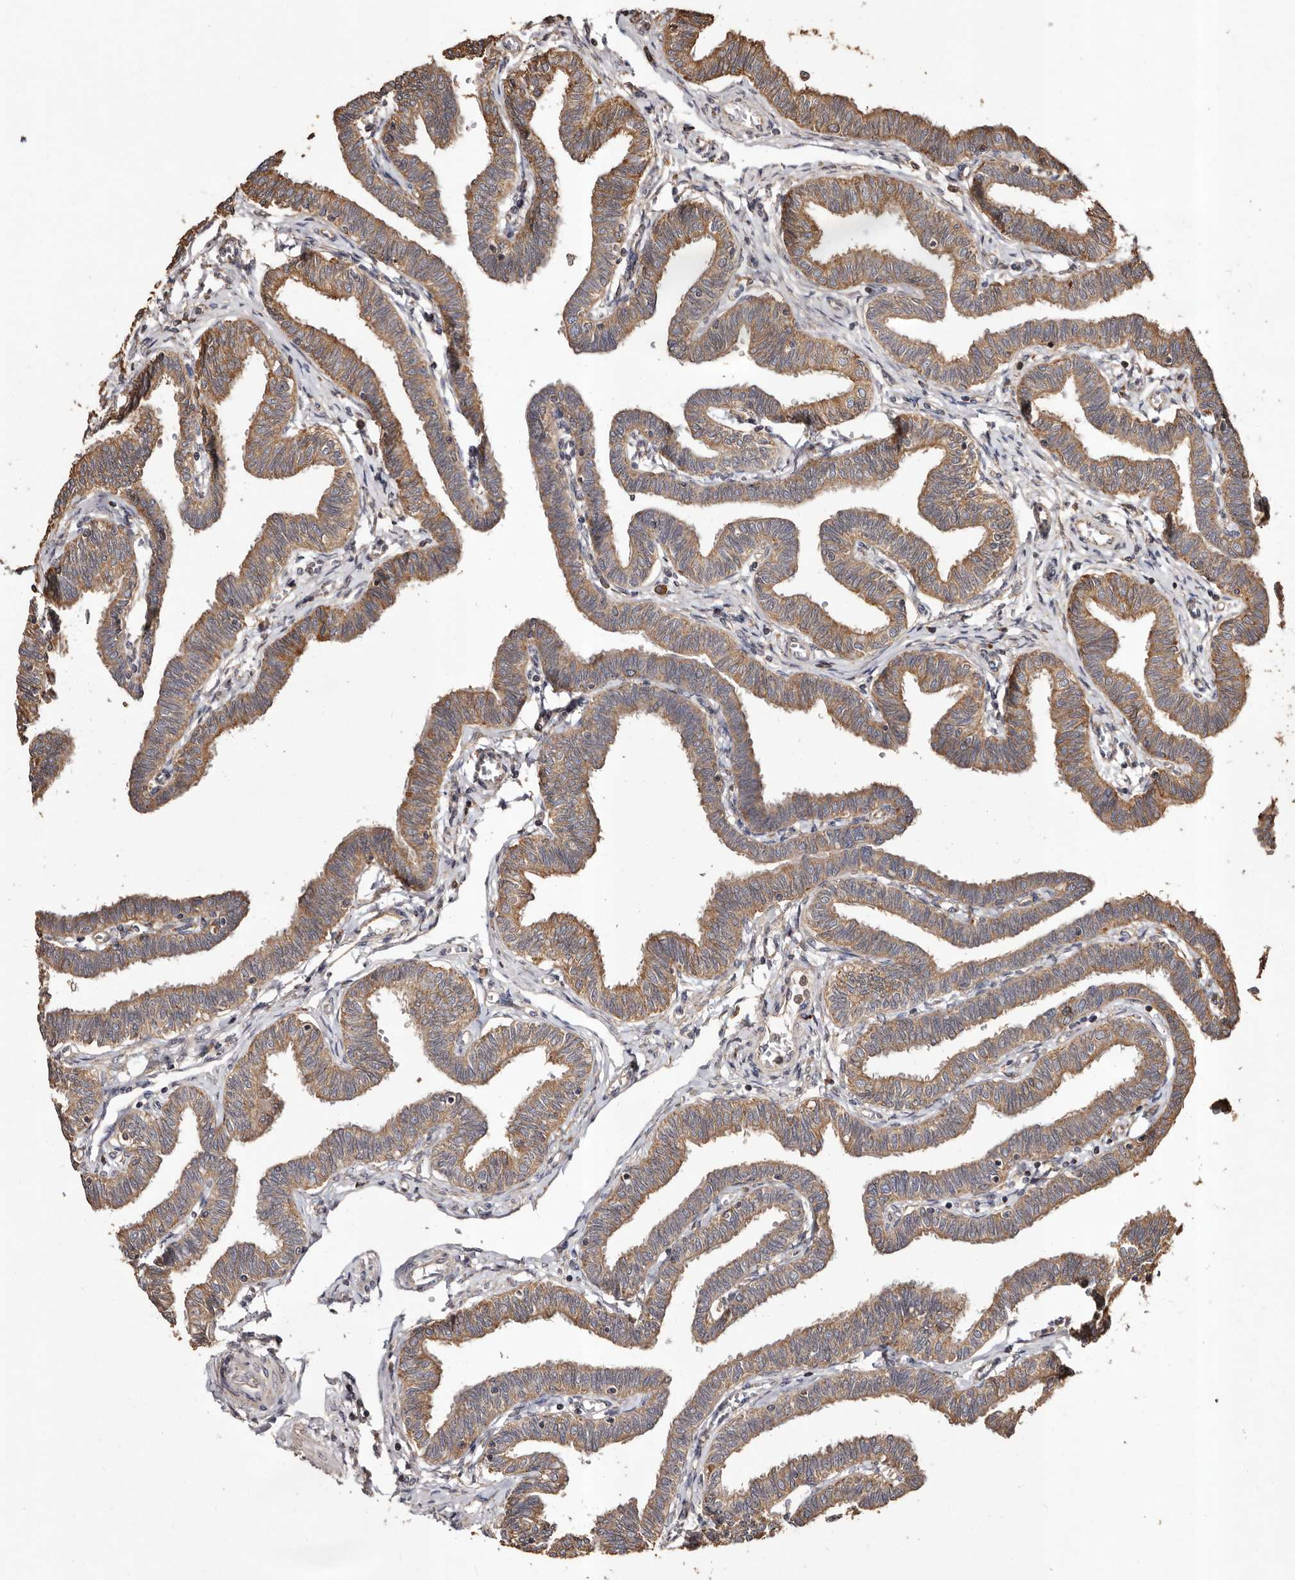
{"staining": {"intensity": "moderate", "quantity": ">75%", "location": "cytoplasmic/membranous"}, "tissue": "fallopian tube", "cell_type": "Glandular cells", "image_type": "normal", "snomed": [{"axis": "morphology", "description": "Normal tissue, NOS"}, {"axis": "topography", "description": "Fallopian tube"}, {"axis": "topography", "description": "Ovary"}], "caption": "High-magnification brightfield microscopy of normal fallopian tube stained with DAB (3,3'-diaminobenzidine) (brown) and counterstained with hematoxylin (blue). glandular cells exhibit moderate cytoplasmic/membranous staining is seen in approximately>75% of cells. Immunohistochemistry stains the protein of interest in brown and the nuclei are stained blue.", "gene": "STEAP2", "patient": {"sex": "female", "age": 23}}